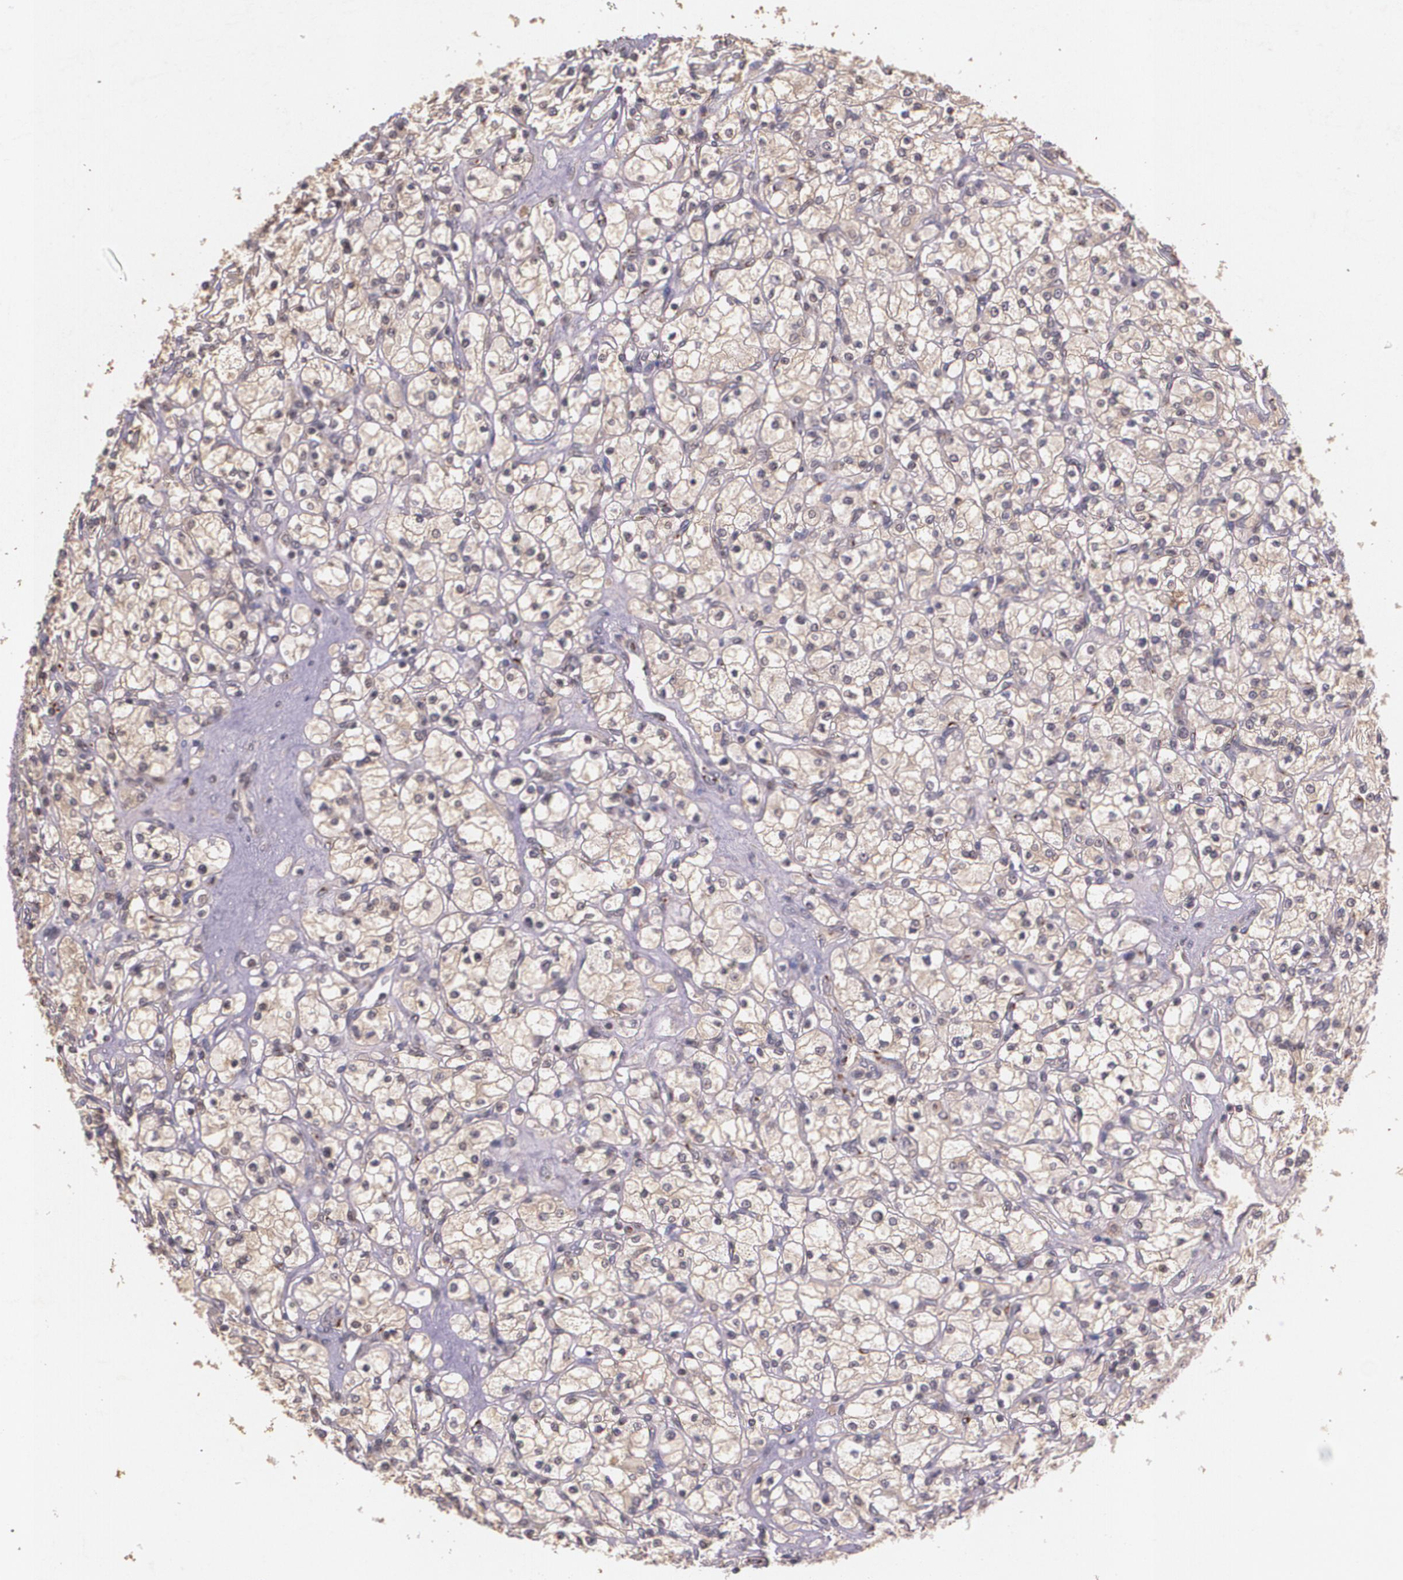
{"staining": {"intensity": "moderate", "quantity": ">75%", "location": "cytoplasmic/membranous"}, "tissue": "renal cancer", "cell_type": "Tumor cells", "image_type": "cancer", "snomed": [{"axis": "morphology", "description": "Adenocarcinoma, NOS"}, {"axis": "topography", "description": "Kidney"}], "caption": "A photomicrograph showing moderate cytoplasmic/membranous expression in approximately >75% of tumor cells in renal cancer (adenocarcinoma), as visualized by brown immunohistochemical staining.", "gene": "TM4SF1", "patient": {"sex": "female", "age": 83}}